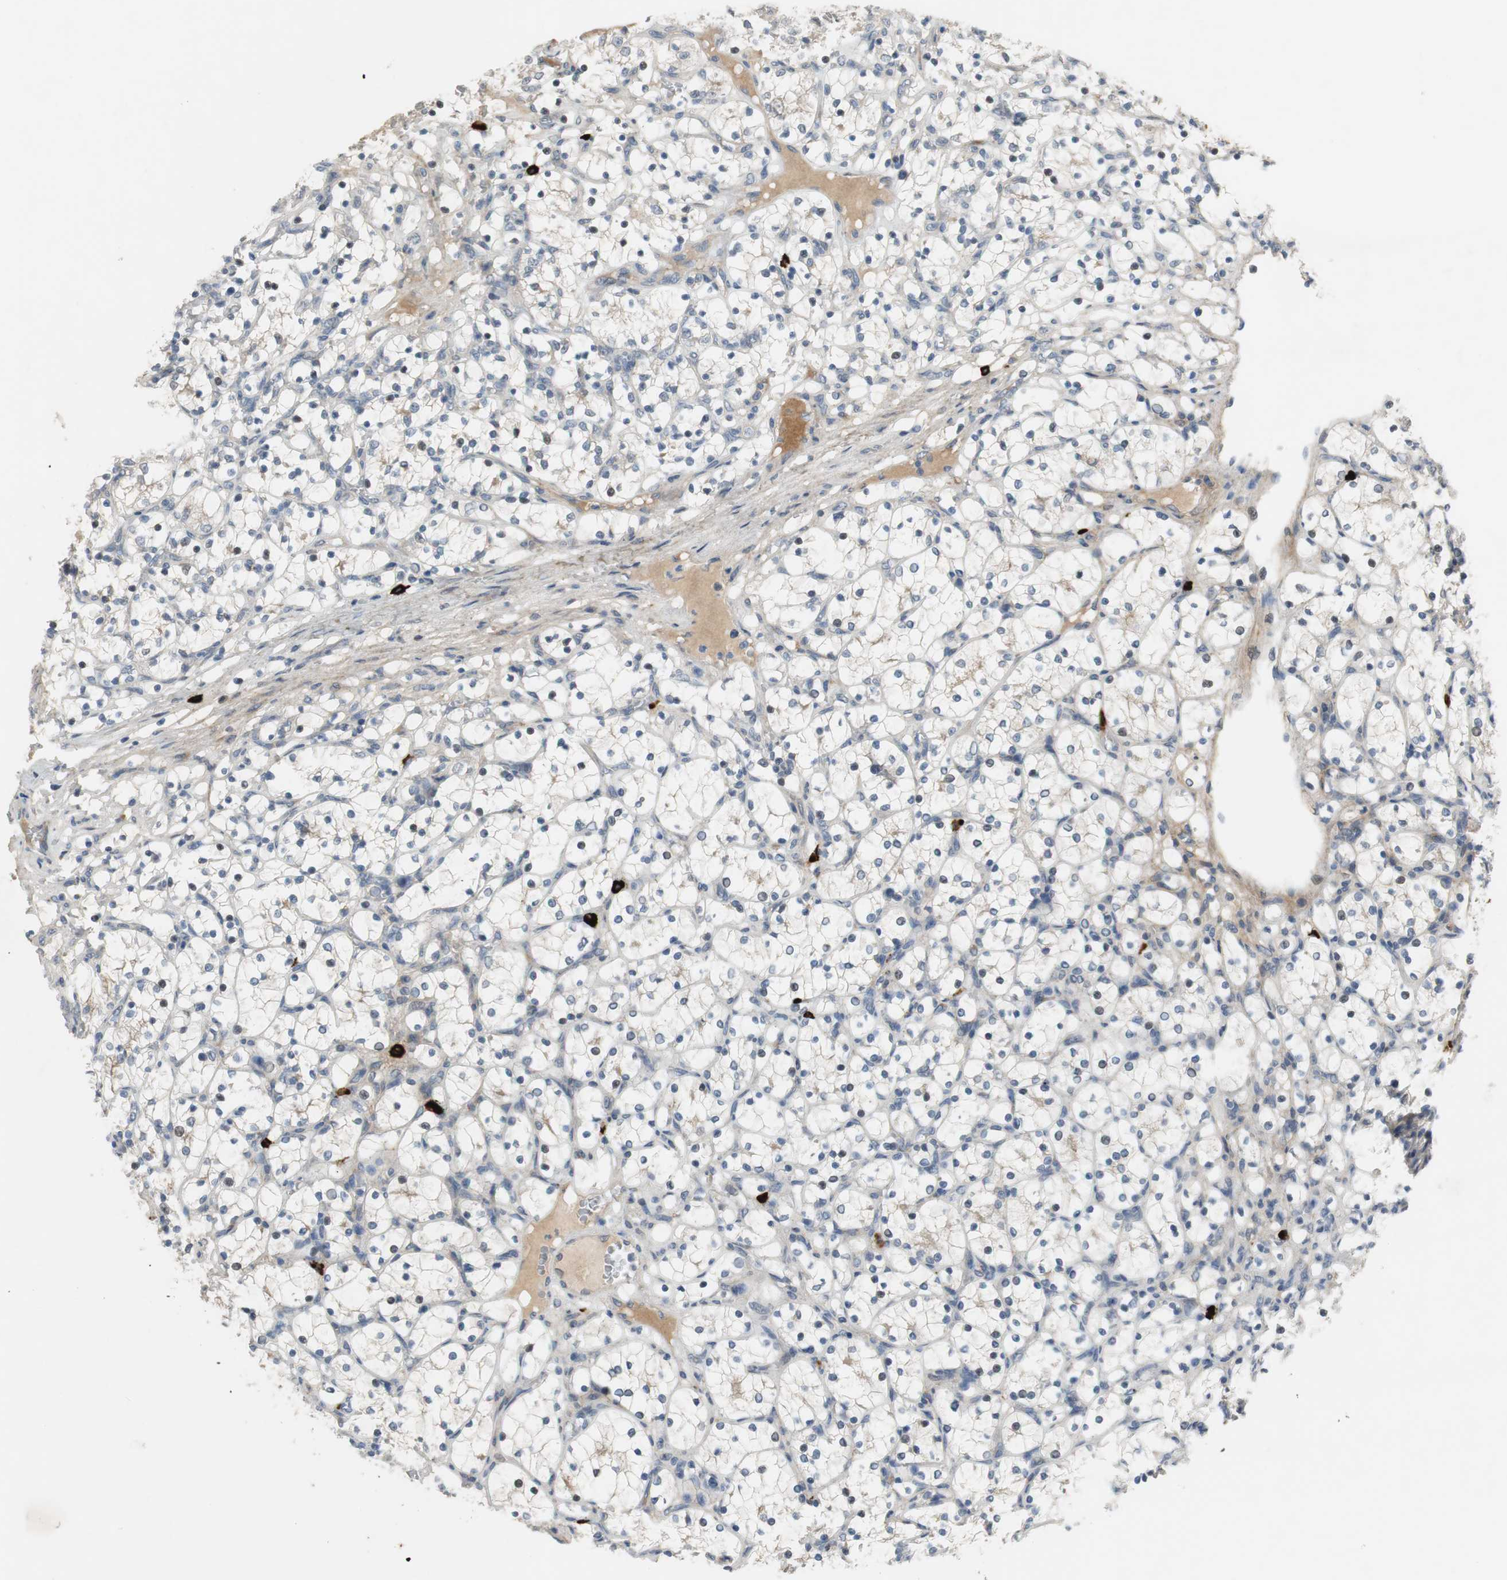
{"staining": {"intensity": "negative", "quantity": "none", "location": "none"}, "tissue": "renal cancer", "cell_type": "Tumor cells", "image_type": "cancer", "snomed": [{"axis": "morphology", "description": "Adenocarcinoma, NOS"}, {"axis": "topography", "description": "Kidney"}], "caption": "Image shows no protein expression in tumor cells of adenocarcinoma (renal) tissue.", "gene": "COL12A1", "patient": {"sex": "female", "age": 69}}